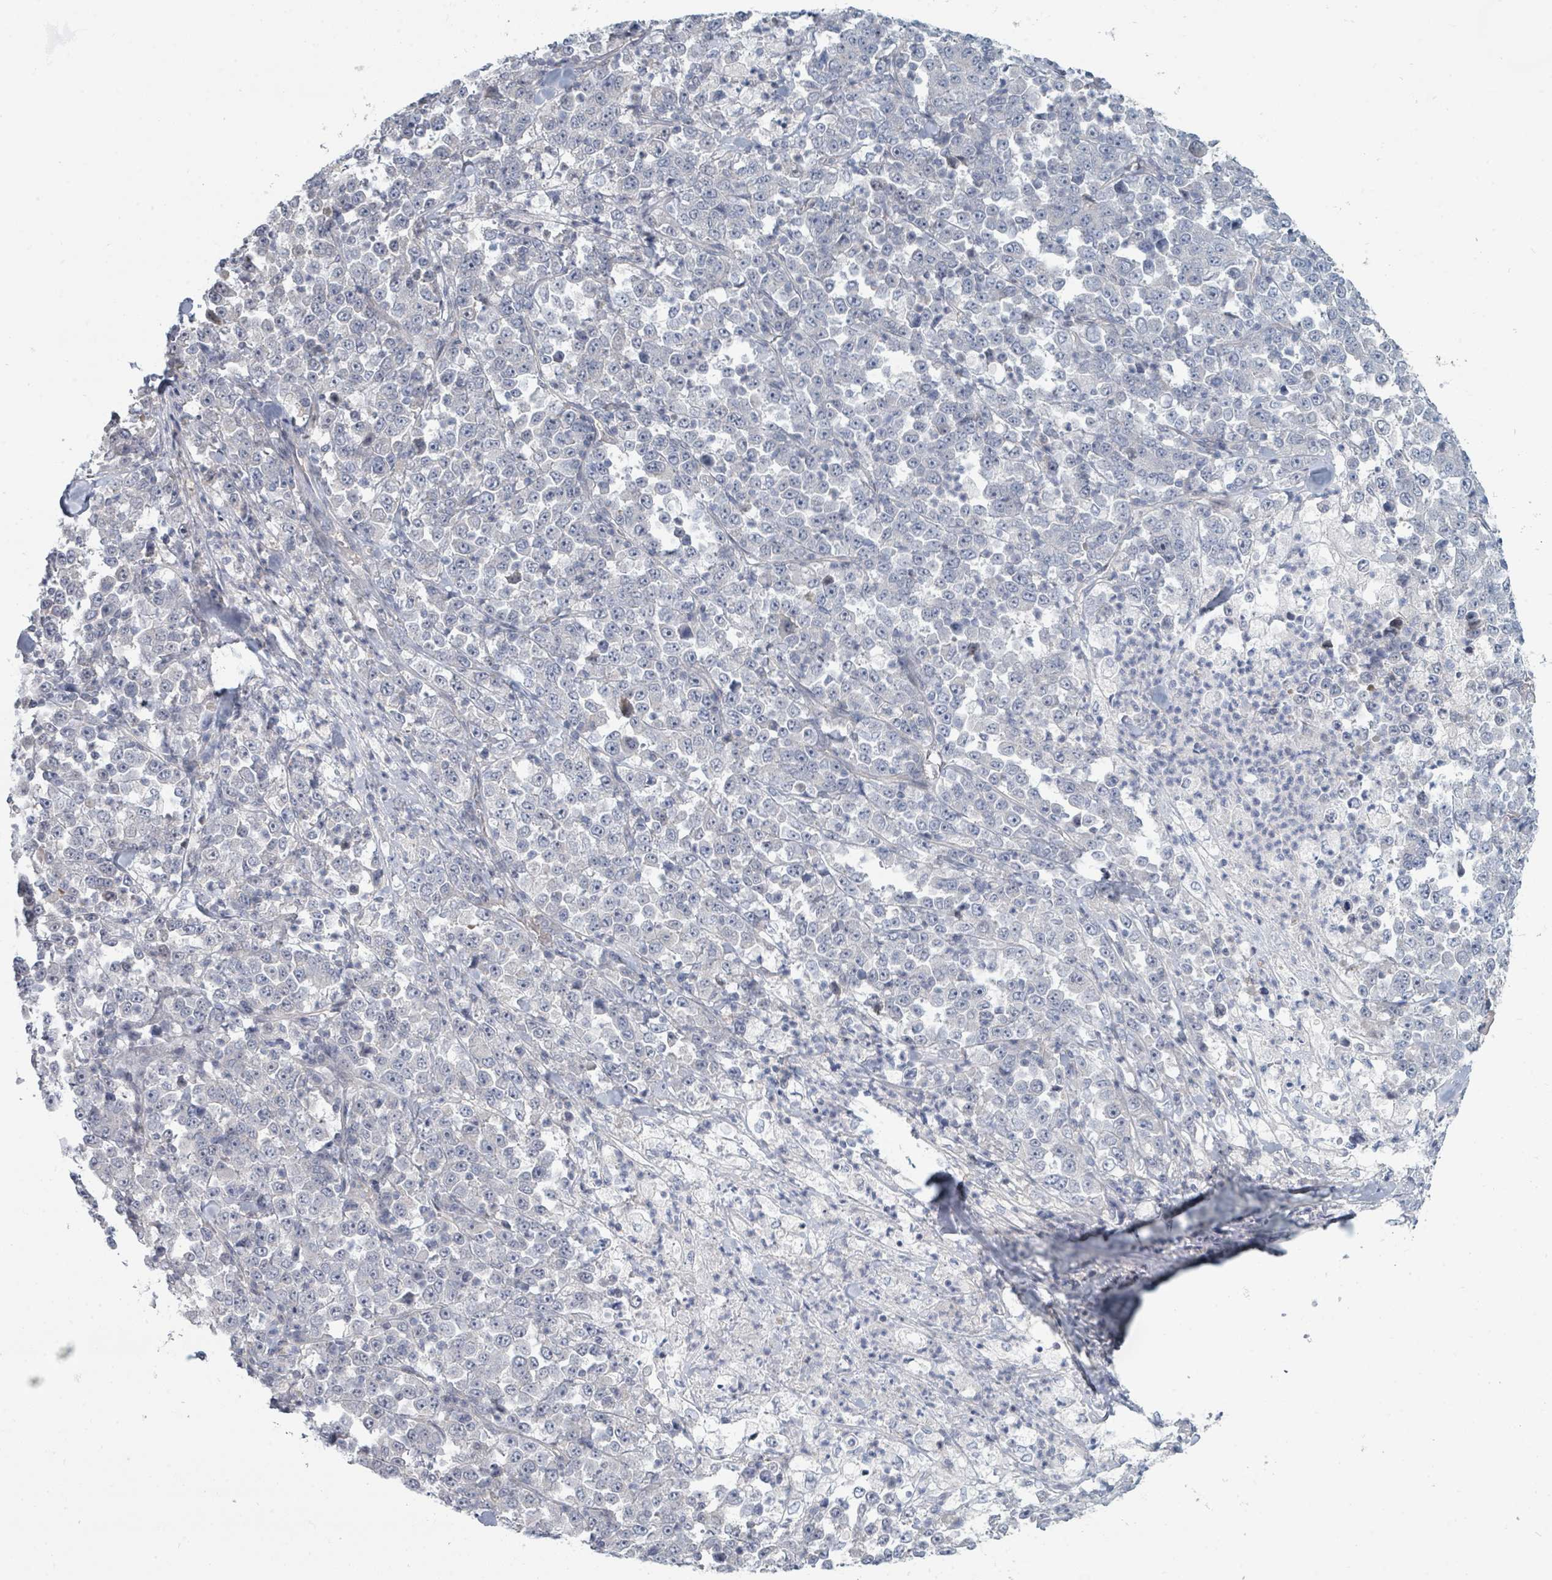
{"staining": {"intensity": "negative", "quantity": "none", "location": "none"}, "tissue": "stomach cancer", "cell_type": "Tumor cells", "image_type": "cancer", "snomed": [{"axis": "morphology", "description": "Normal tissue, NOS"}, {"axis": "morphology", "description": "Adenocarcinoma, NOS"}, {"axis": "topography", "description": "Stomach, upper"}, {"axis": "topography", "description": "Stomach"}], "caption": "Tumor cells show no significant expression in stomach cancer.", "gene": "SLC25A45", "patient": {"sex": "male", "age": 59}}